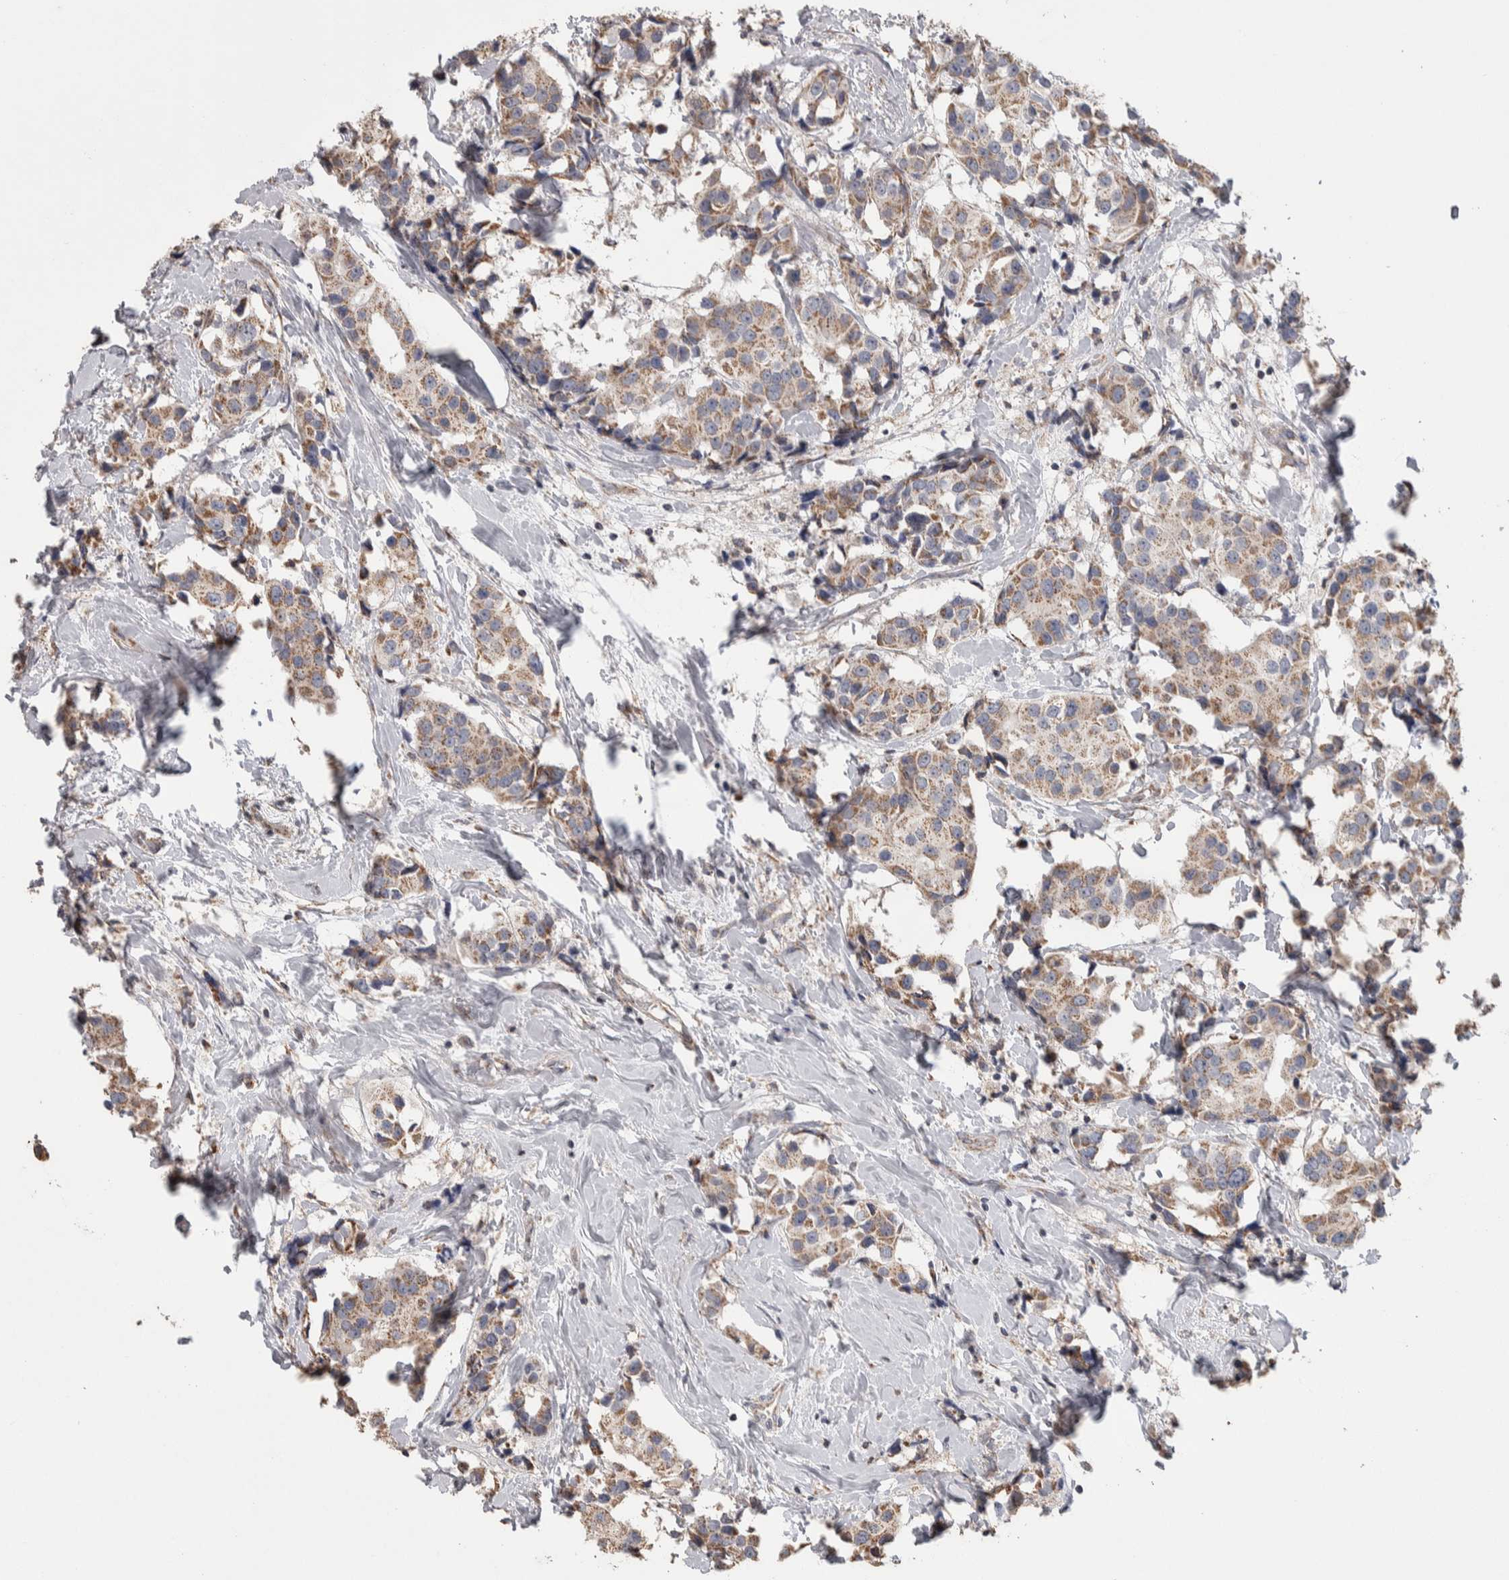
{"staining": {"intensity": "weak", "quantity": ">75%", "location": "cytoplasmic/membranous"}, "tissue": "breast cancer", "cell_type": "Tumor cells", "image_type": "cancer", "snomed": [{"axis": "morphology", "description": "Normal tissue, NOS"}, {"axis": "morphology", "description": "Duct carcinoma"}, {"axis": "topography", "description": "Breast"}], "caption": "Protein expression analysis of breast cancer exhibits weak cytoplasmic/membranous positivity in about >75% of tumor cells.", "gene": "SCO1", "patient": {"sex": "female", "age": 39}}